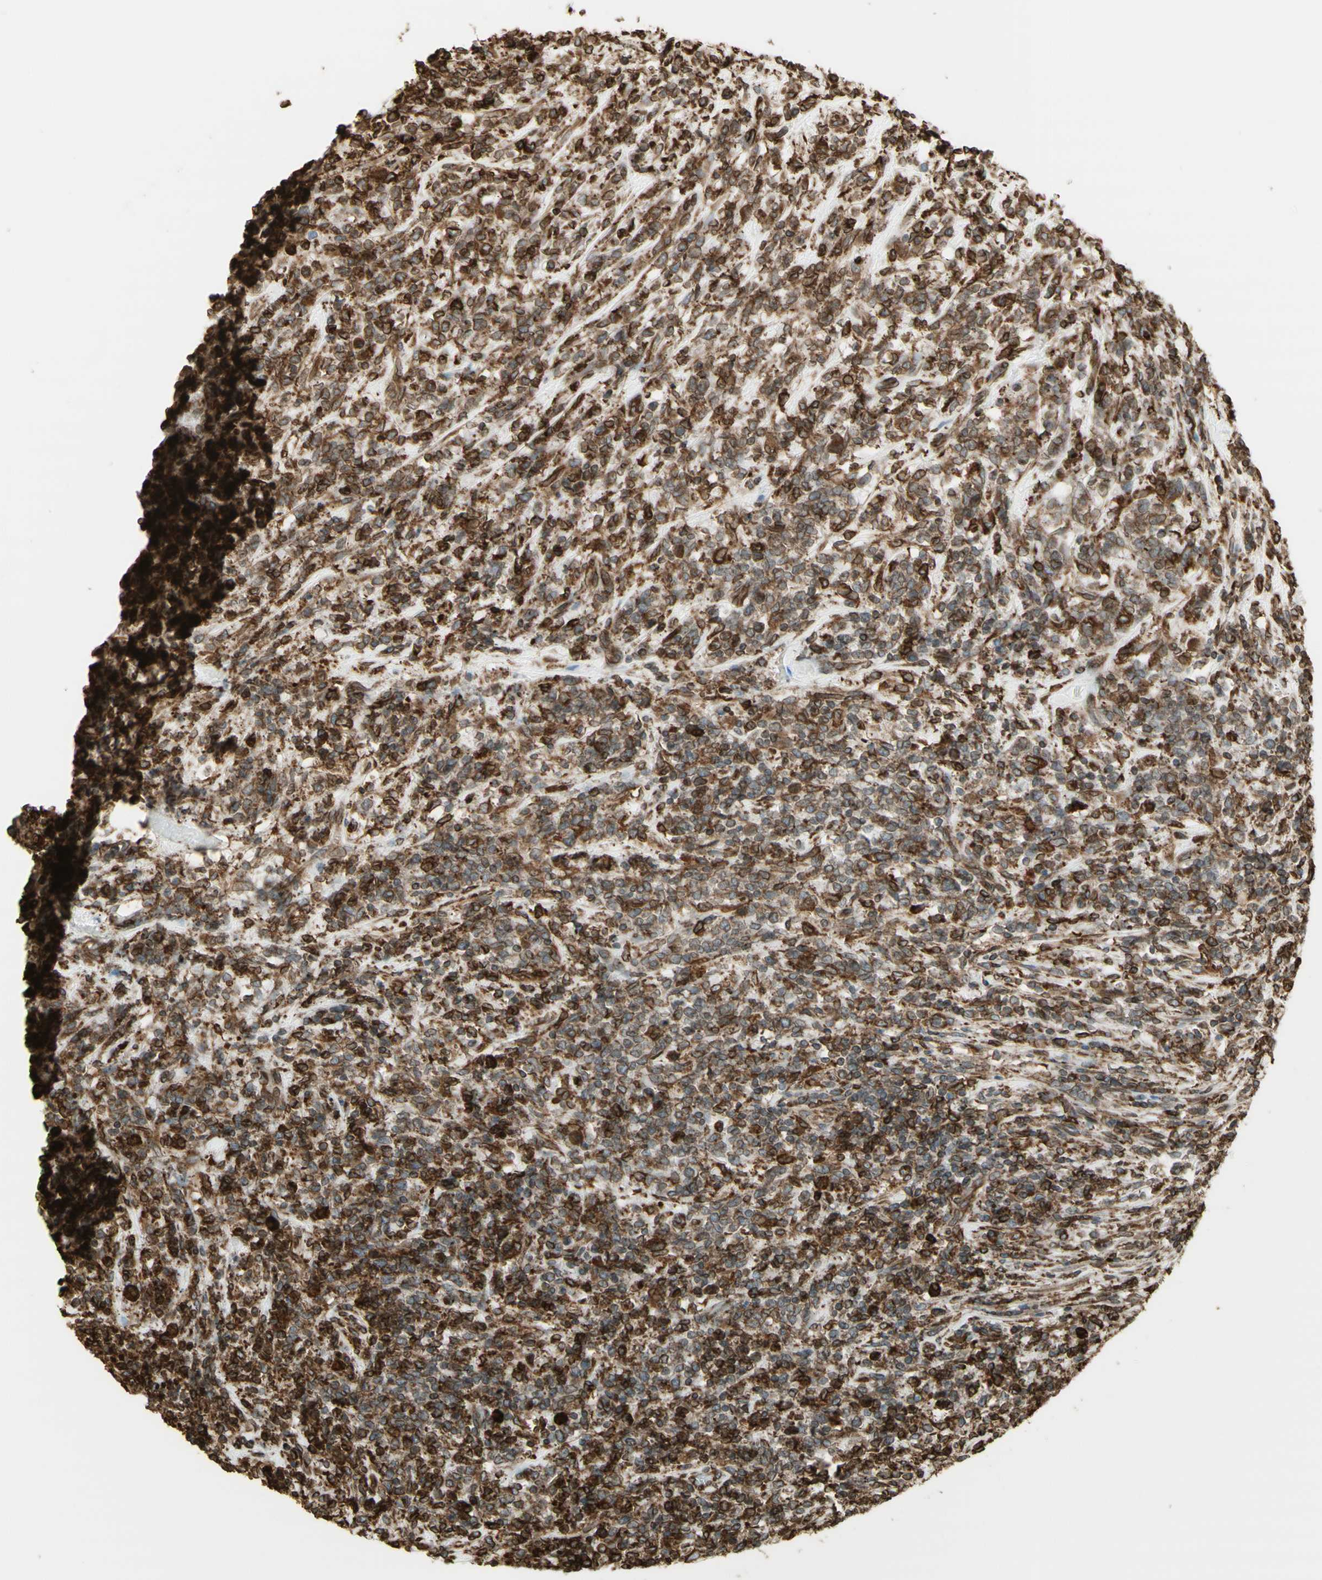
{"staining": {"intensity": "moderate", "quantity": "25%-75%", "location": "cytoplasmic/membranous"}, "tissue": "lymphoma", "cell_type": "Tumor cells", "image_type": "cancer", "snomed": [{"axis": "morphology", "description": "Malignant lymphoma, non-Hodgkin's type, High grade"}, {"axis": "topography", "description": "Soft tissue"}], "caption": "This is a photomicrograph of immunohistochemistry staining of high-grade malignant lymphoma, non-Hodgkin's type, which shows moderate positivity in the cytoplasmic/membranous of tumor cells.", "gene": "CANX", "patient": {"sex": "male", "age": 18}}